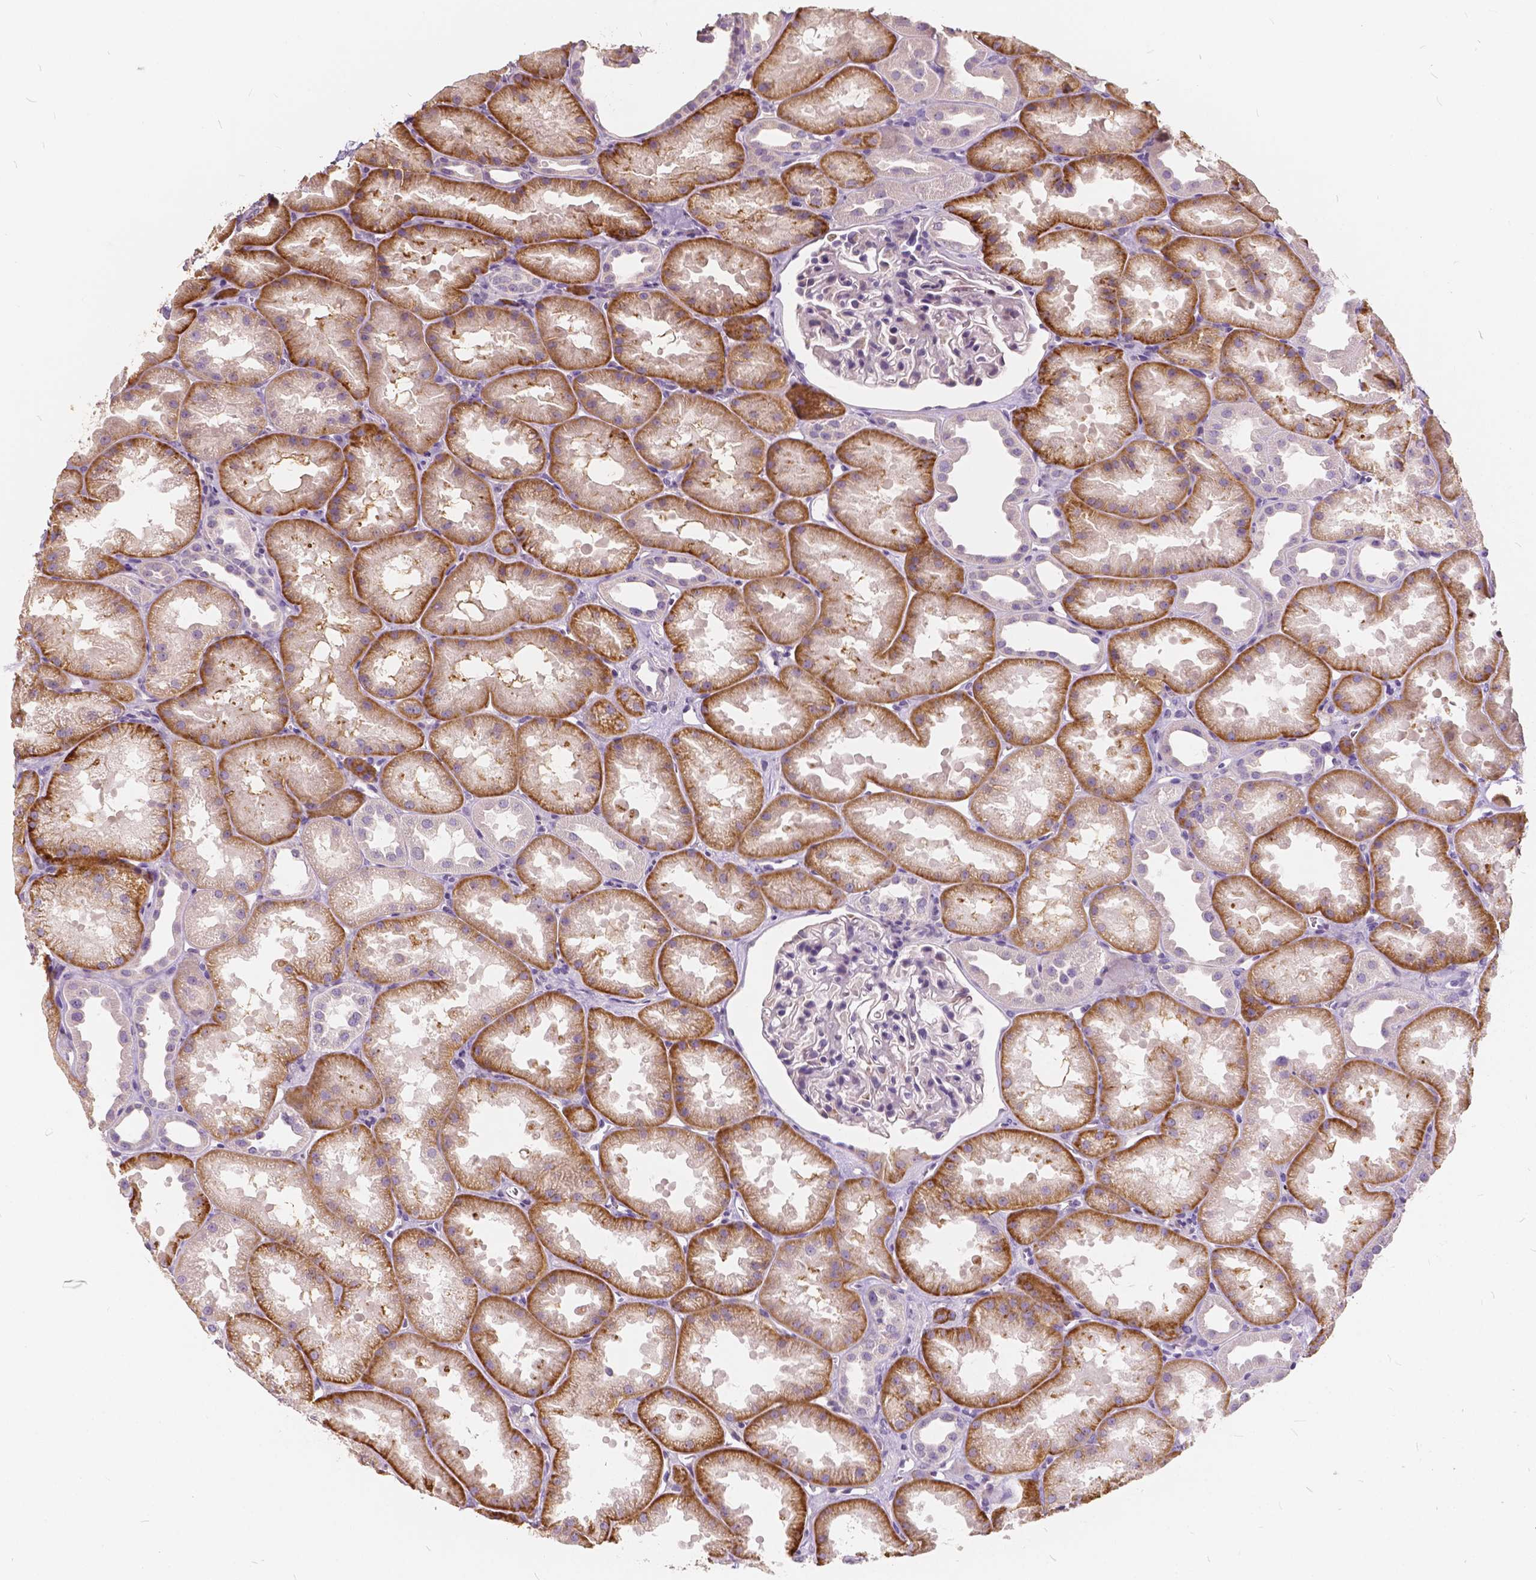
{"staining": {"intensity": "negative", "quantity": "none", "location": "none"}, "tissue": "kidney", "cell_type": "Cells in glomeruli", "image_type": "normal", "snomed": [{"axis": "morphology", "description": "Normal tissue, NOS"}, {"axis": "topography", "description": "Kidney"}], "caption": "An immunohistochemistry (IHC) photomicrograph of unremarkable kidney is shown. There is no staining in cells in glomeruli of kidney. The staining was performed using DAB (3,3'-diaminobenzidine) to visualize the protein expression in brown, while the nuclei were stained in blue with hematoxylin (Magnification: 20x).", "gene": "SLC7A8", "patient": {"sex": "male", "age": 61}}